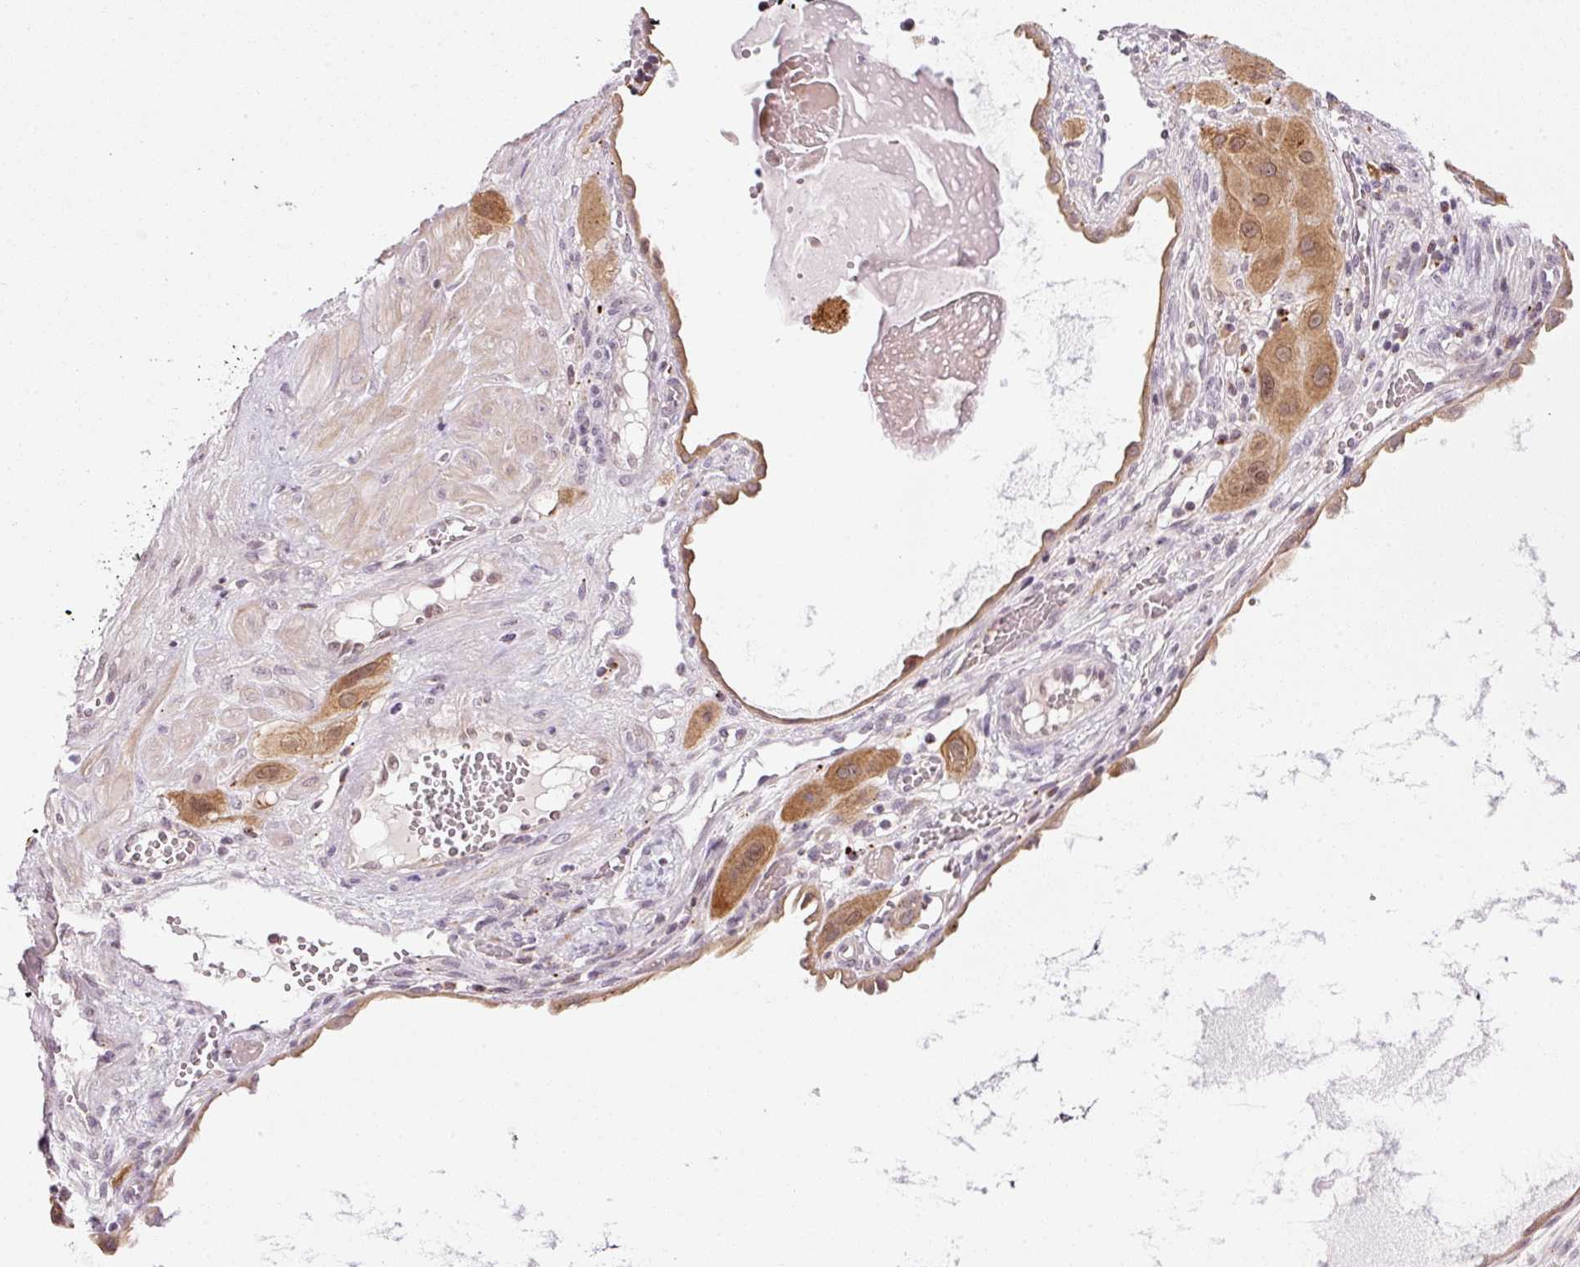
{"staining": {"intensity": "moderate", "quantity": ">75%", "location": "cytoplasmic/membranous"}, "tissue": "cervical cancer", "cell_type": "Tumor cells", "image_type": "cancer", "snomed": [{"axis": "morphology", "description": "Squamous cell carcinoma, NOS"}, {"axis": "topography", "description": "Cervix"}], "caption": "Cervical squamous cell carcinoma was stained to show a protein in brown. There is medium levels of moderate cytoplasmic/membranous positivity in approximately >75% of tumor cells.", "gene": "ZNF639", "patient": {"sex": "female", "age": 34}}